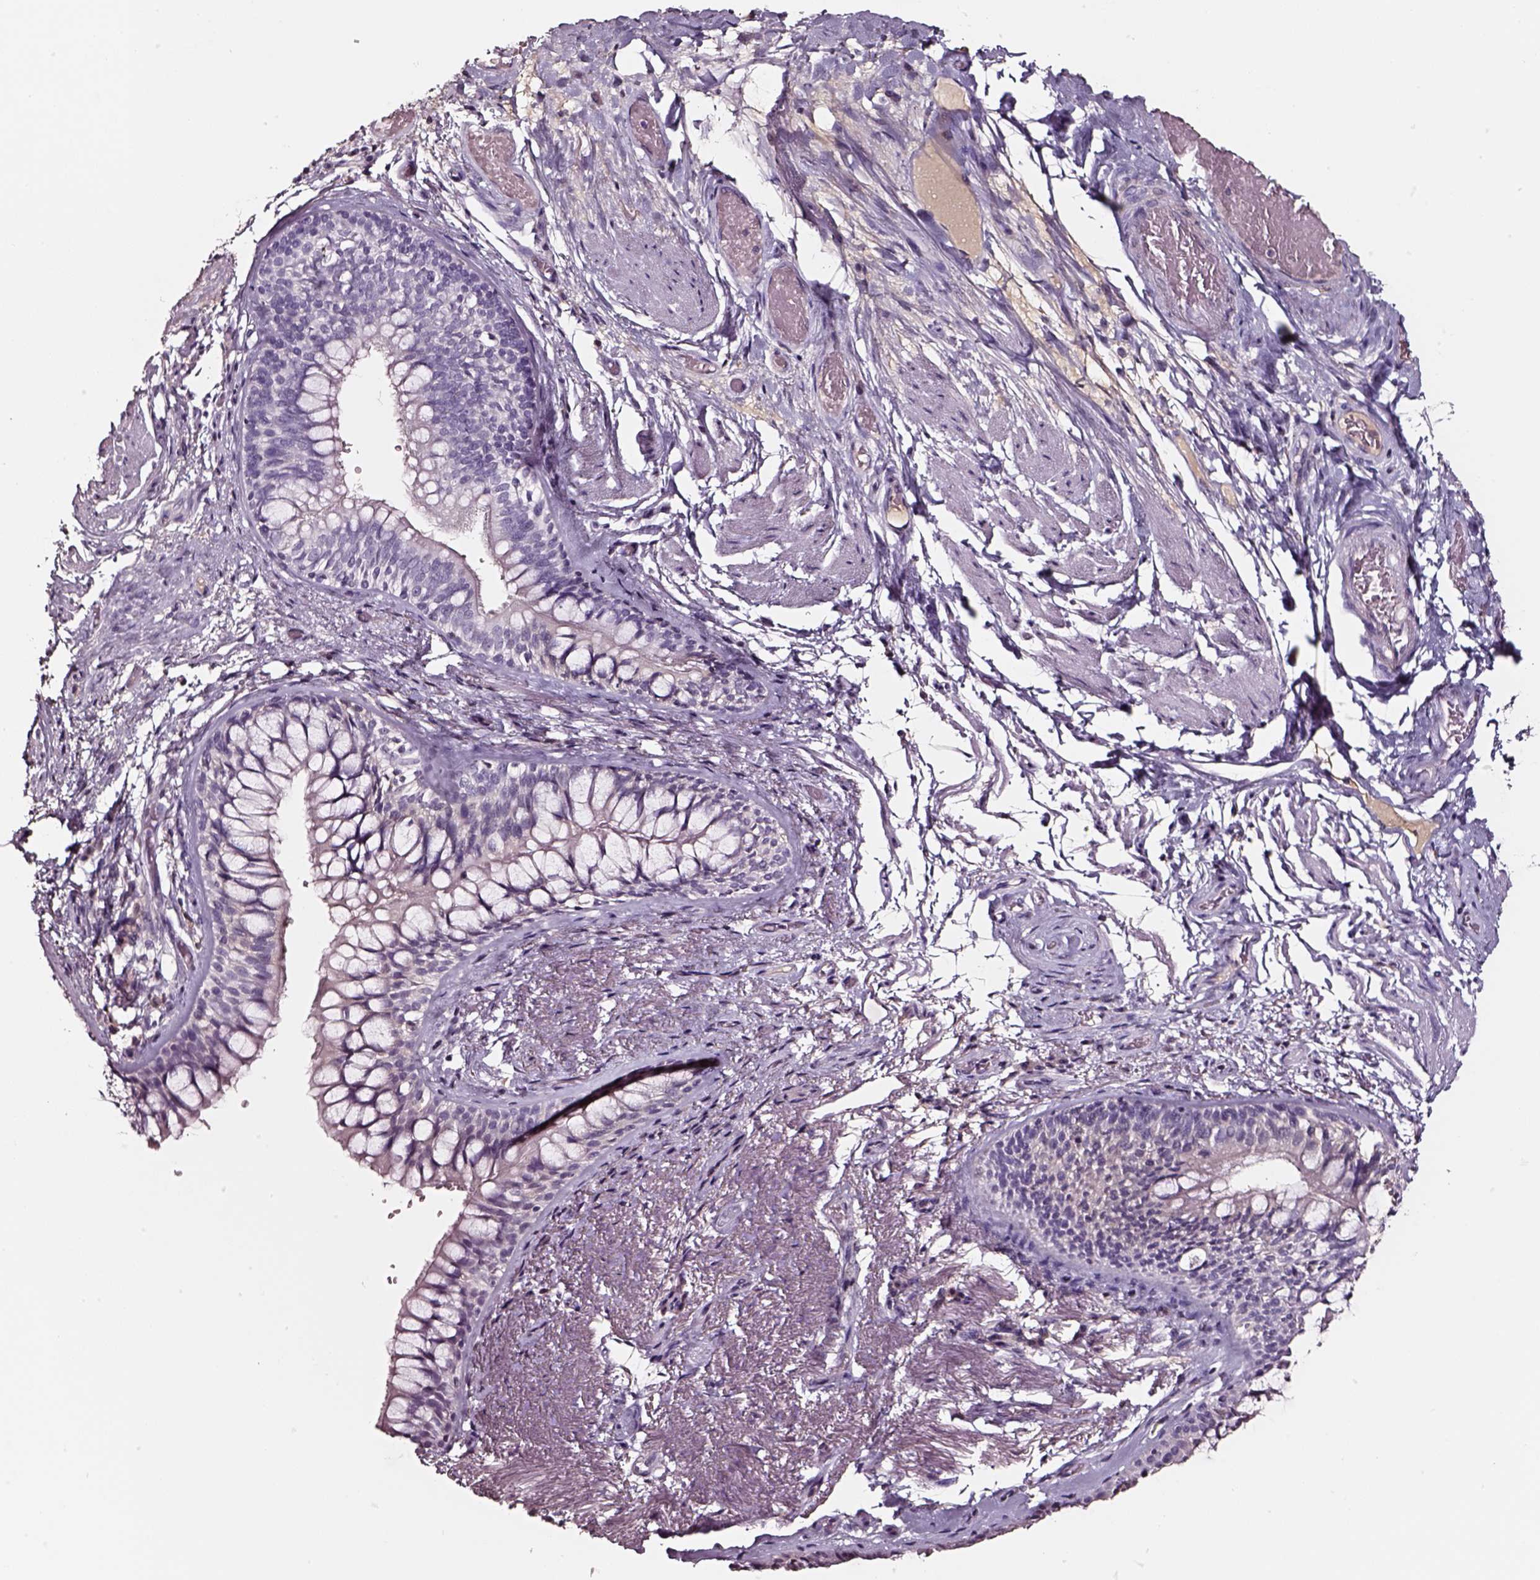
{"staining": {"intensity": "negative", "quantity": "none", "location": "none"}, "tissue": "adipose tissue", "cell_type": "Adipocytes", "image_type": "normal", "snomed": [{"axis": "morphology", "description": "Normal tissue, NOS"}, {"axis": "topography", "description": "Cartilage tissue"}, {"axis": "topography", "description": "Bronchus"}], "caption": "DAB immunohistochemical staining of normal human adipose tissue reveals no significant expression in adipocytes.", "gene": "SMIM17", "patient": {"sex": "male", "age": 64}}